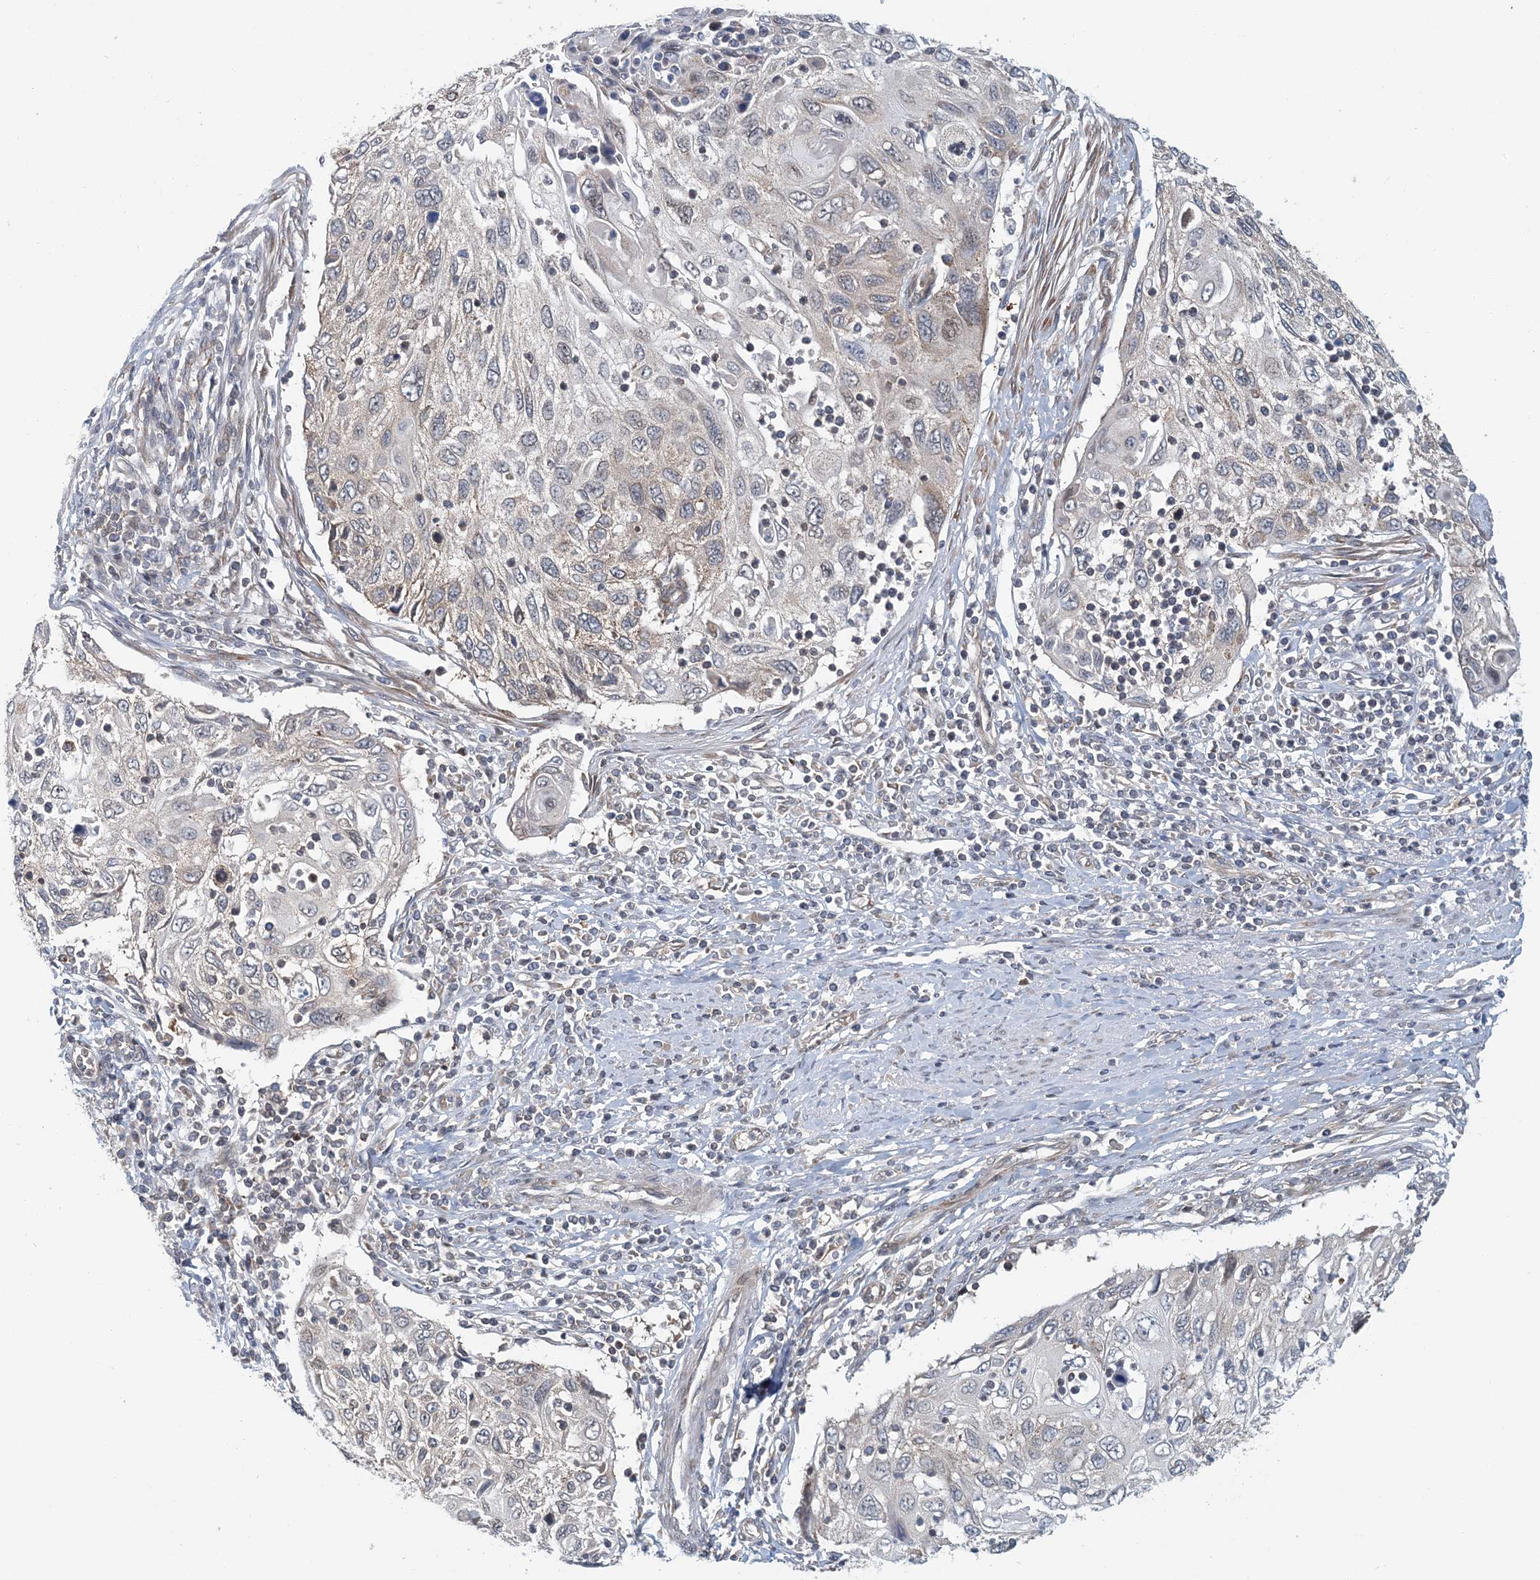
{"staining": {"intensity": "negative", "quantity": "none", "location": "none"}, "tissue": "cervical cancer", "cell_type": "Tumor cells", "image_type": "cancer", "snomed": [{"axis": "morphology", "description": "Squamous cell carcinoma, NOS"}, {"axis": "topography", "description": "Cervix"}], "caption": "Protein analysis of cervical cancer shows no significant staining in tumor cells.", "gene": "ATP13A2", "patient": {"sex": "female", "age": 70}}